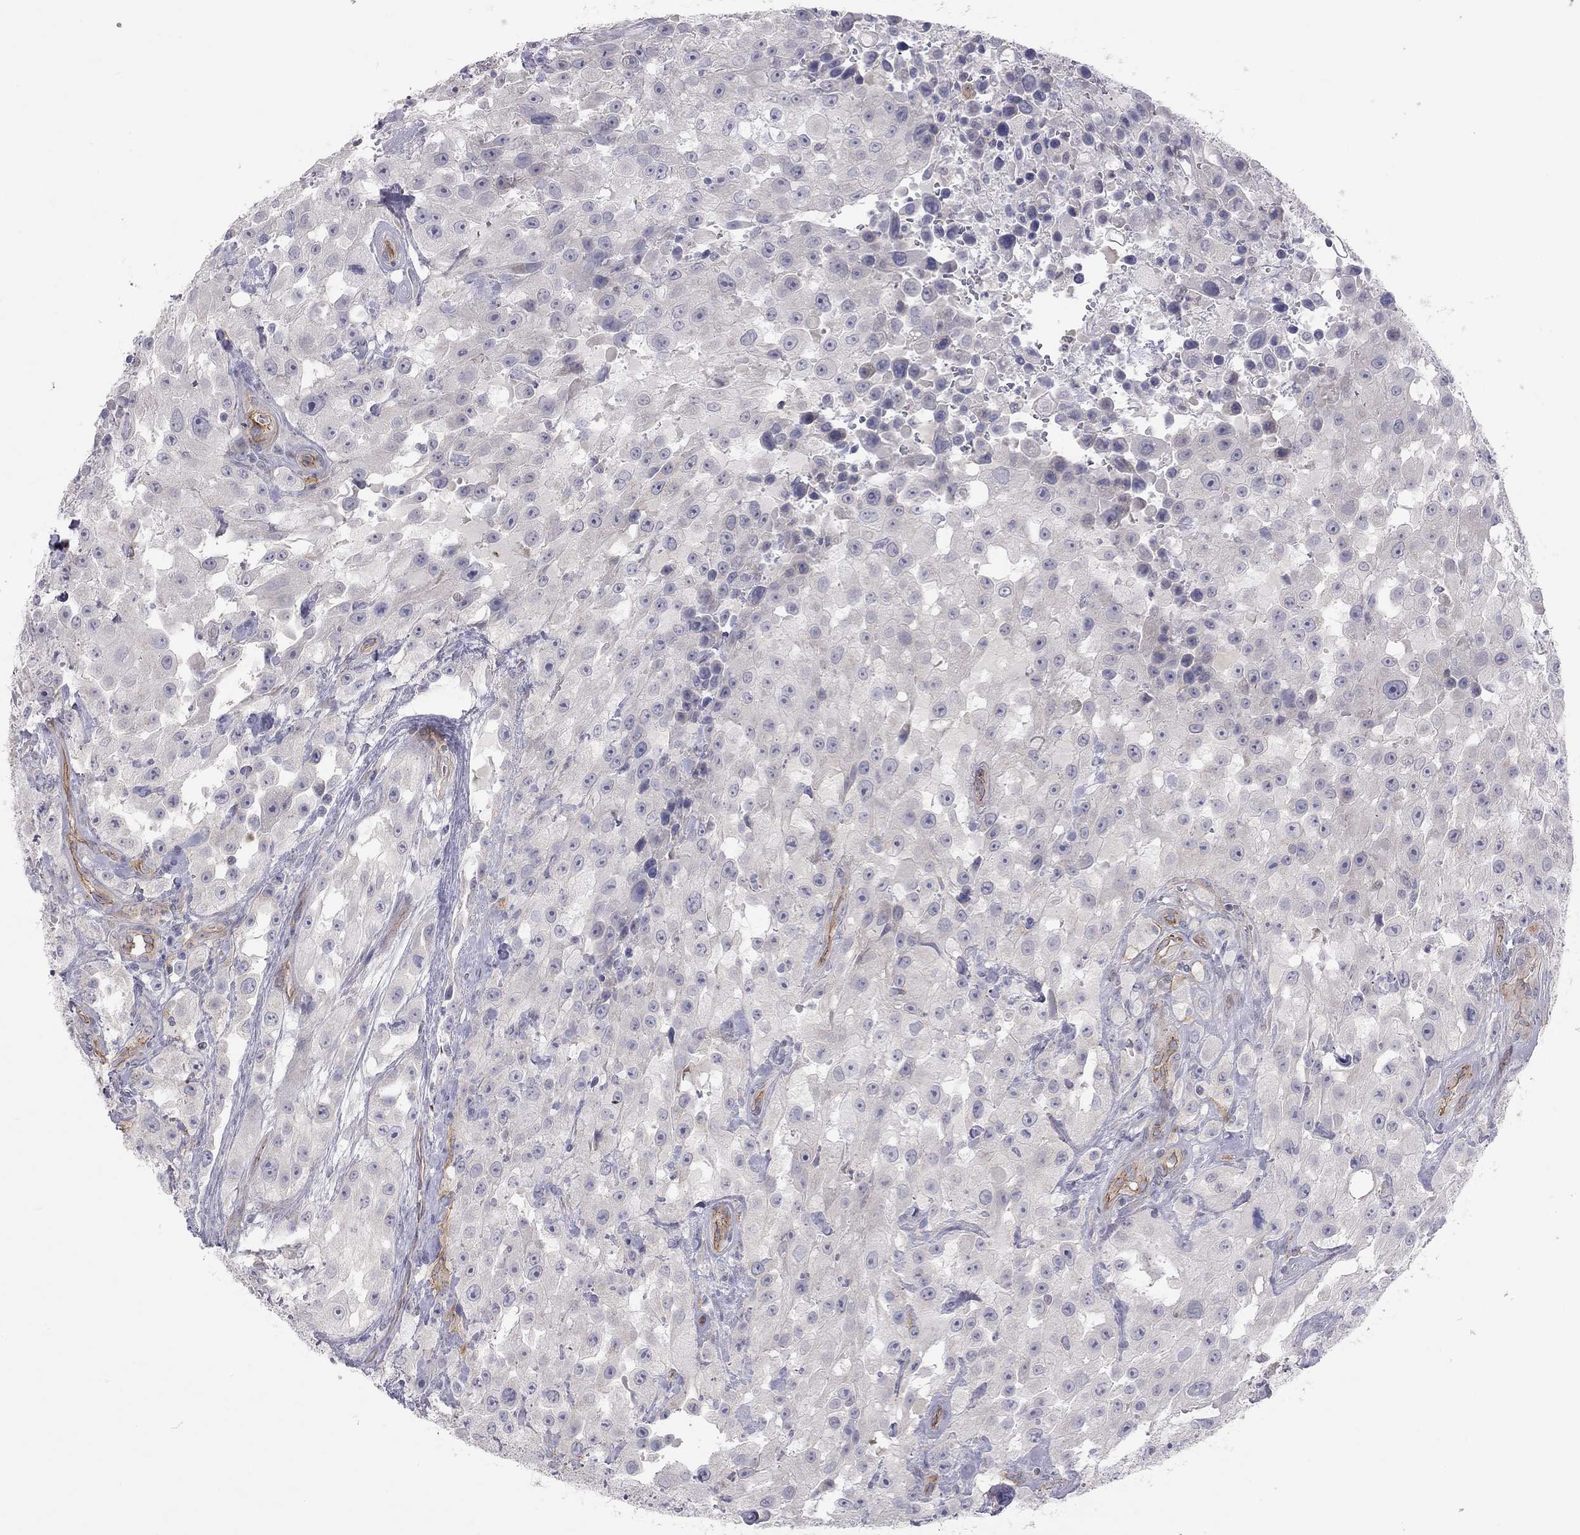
{"staining": {"intensity": "negative", "quantity": "none", "location": "none"}, "tissue": "urothelial cancer", "cell_type": "Tumor cells", "image_type": "cancer", "snomed": [{"axis": "morphology", "description": "Urothelial carcinoma, High grade"}, {"axis": "topography", "description": "Urinary bladder"}], "caption": "Urothelial cancer was stained to show a protein in brown. There is no significant positivity in tumor cells.", "gene": "GPRC5B", "patient": {"sex": "male", "age": 79}}